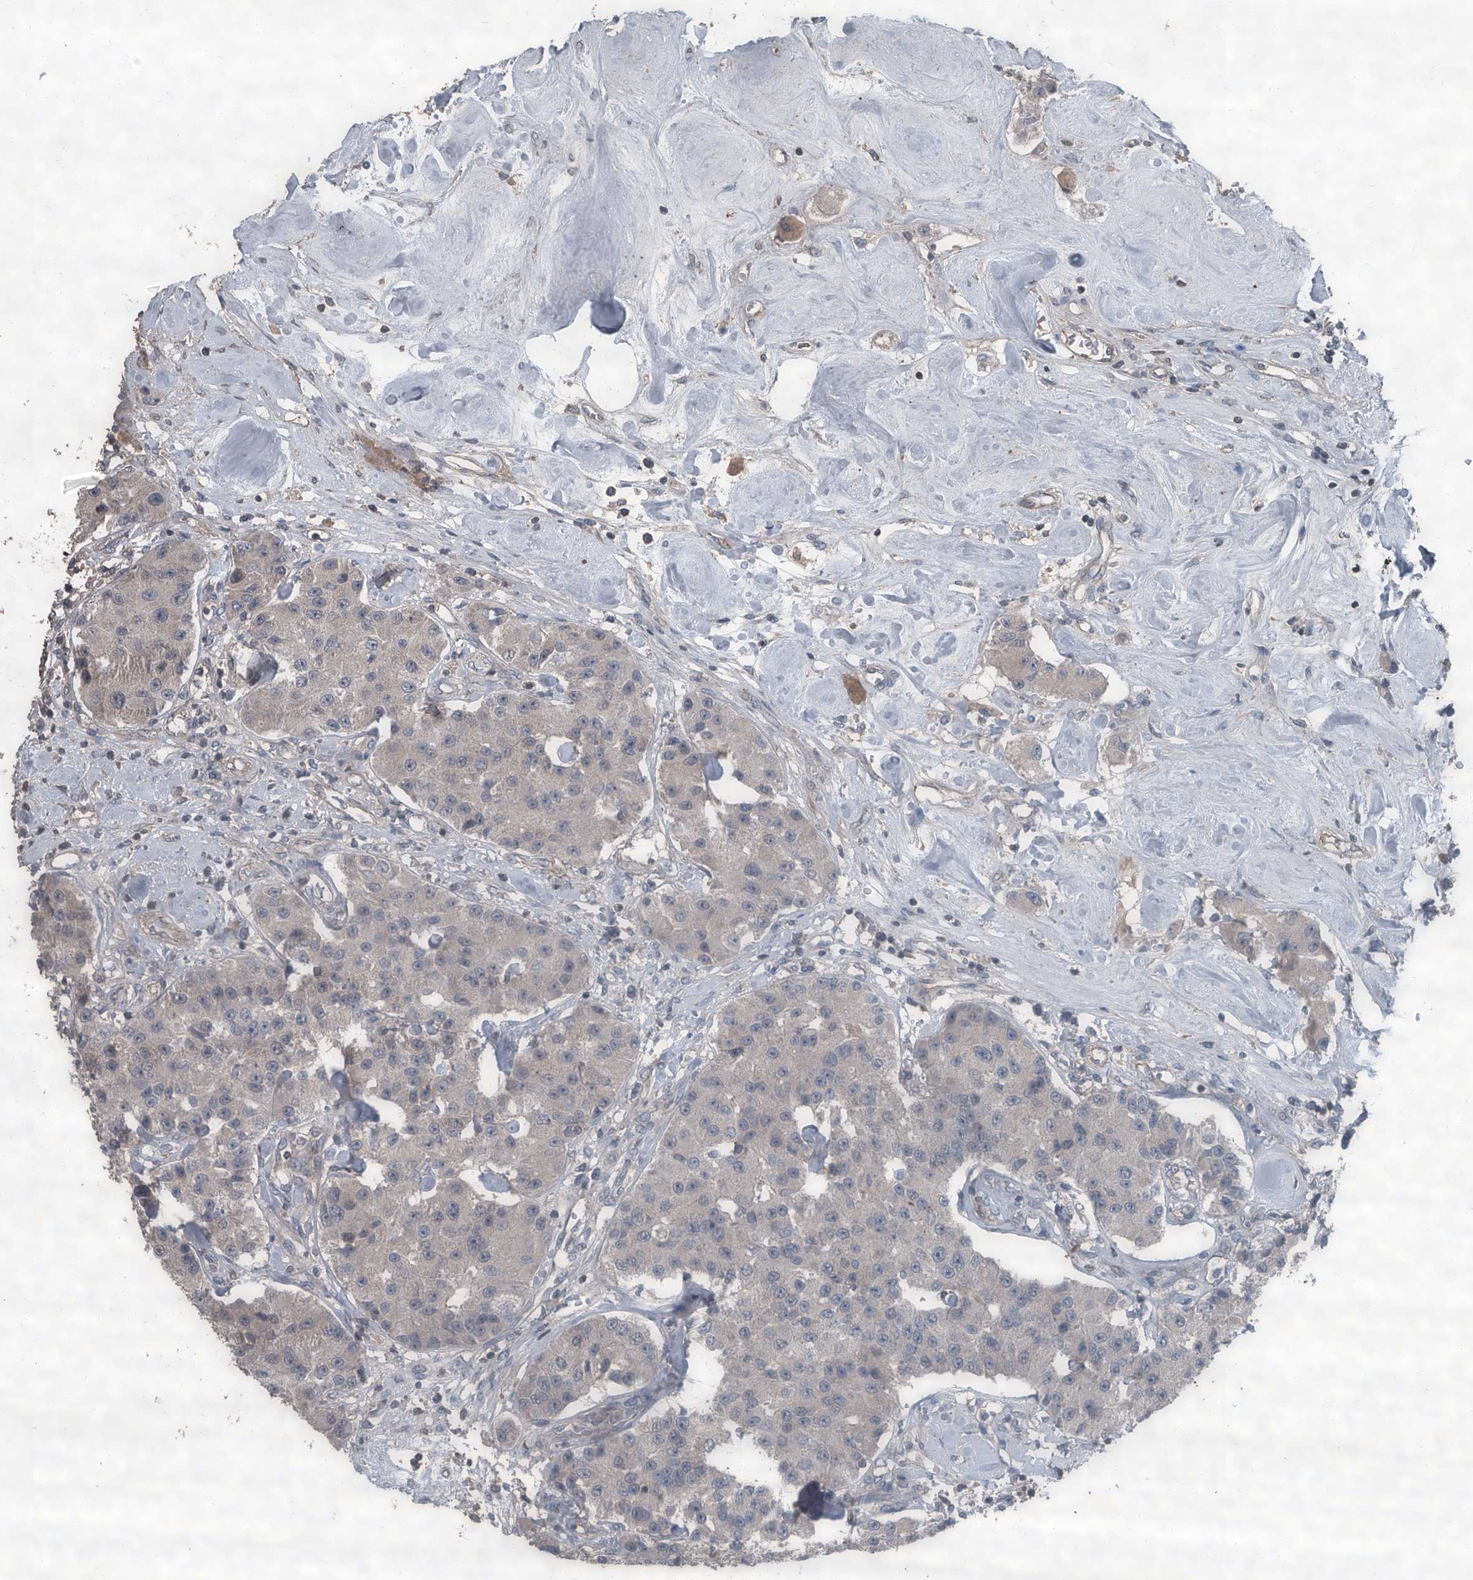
{"staining": {"intensity": "negative", "quantity": "none", "location": "none"}, "tissue": "carcinoid", "cell_type": "Tumor cells", "image_type": "cancer", "snomed": [{"axis": "morphology", "description": "Carcinoid, malignant, NOS"}, {"axis": "topography", "description": "Pancreas"}], "caption": "High magnification brightfield microscopy of carcinoid (malignant) stained with DAB (3,3'-diaminobenzidine) (brown) and counterstained with hematoxylin (blue): tumor cells show no significant positivity.", "gene": "OARD1", "patient": {"sex": "male", "age": 41}}